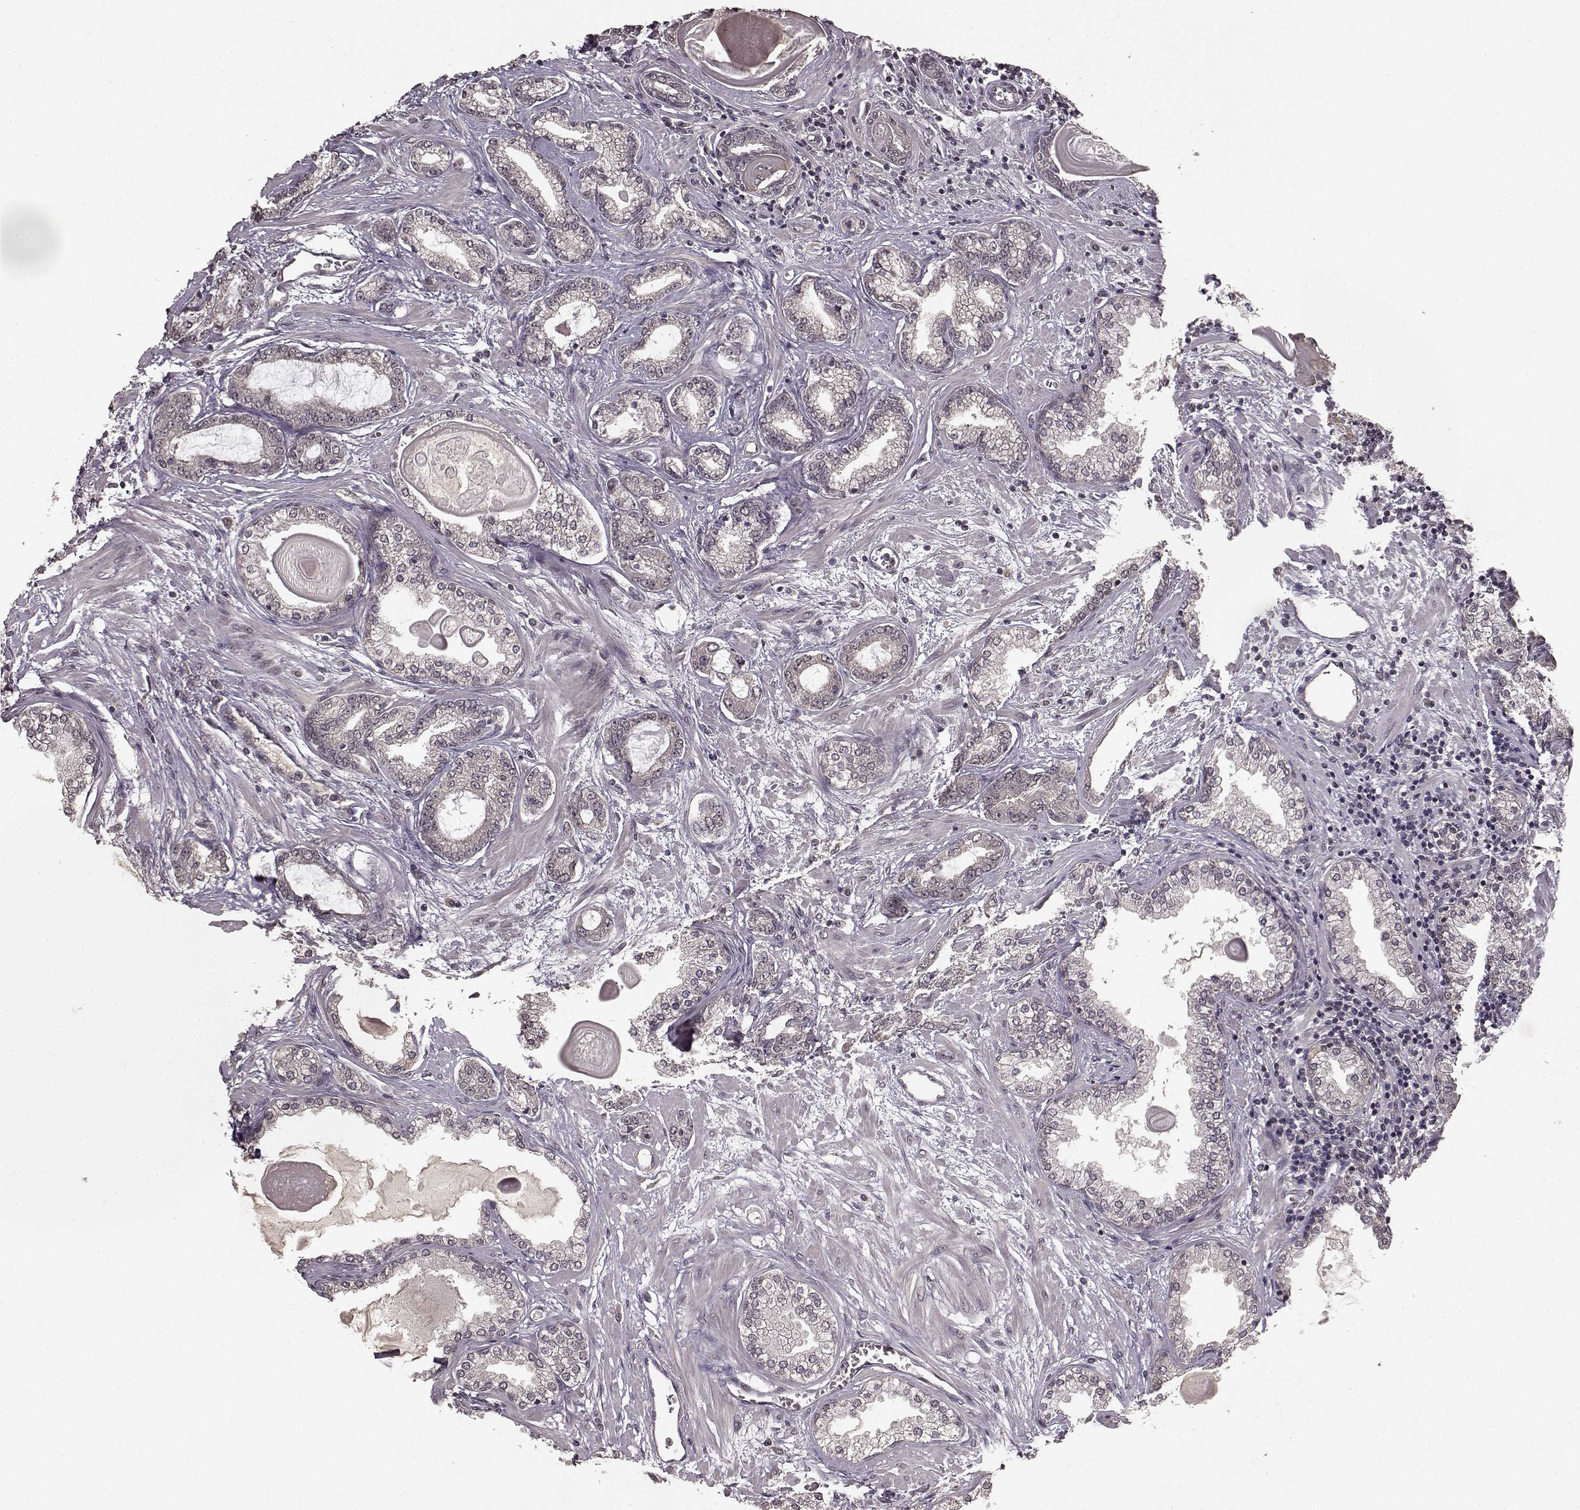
{"staining": {"intensity": "negative", "quantity": "none", "location": "none"}, "tissue": "prostate cancer", "cell_type": "Tumor cells", "image_type": "cancer", "snomed": [{"axis": "morphology", "description": "Normal tissue, NOS"}, {"axis": "morphology", "description": "Adenocarcinoma, High grade"}, {"axis": "topography", "description": "Prostate"}], "caption": "A histopathology image of human prostate cancer is negative for staining in tumor cells.", "gene": "NTRK2", "patient": {"sex": "male", "age": 83}}